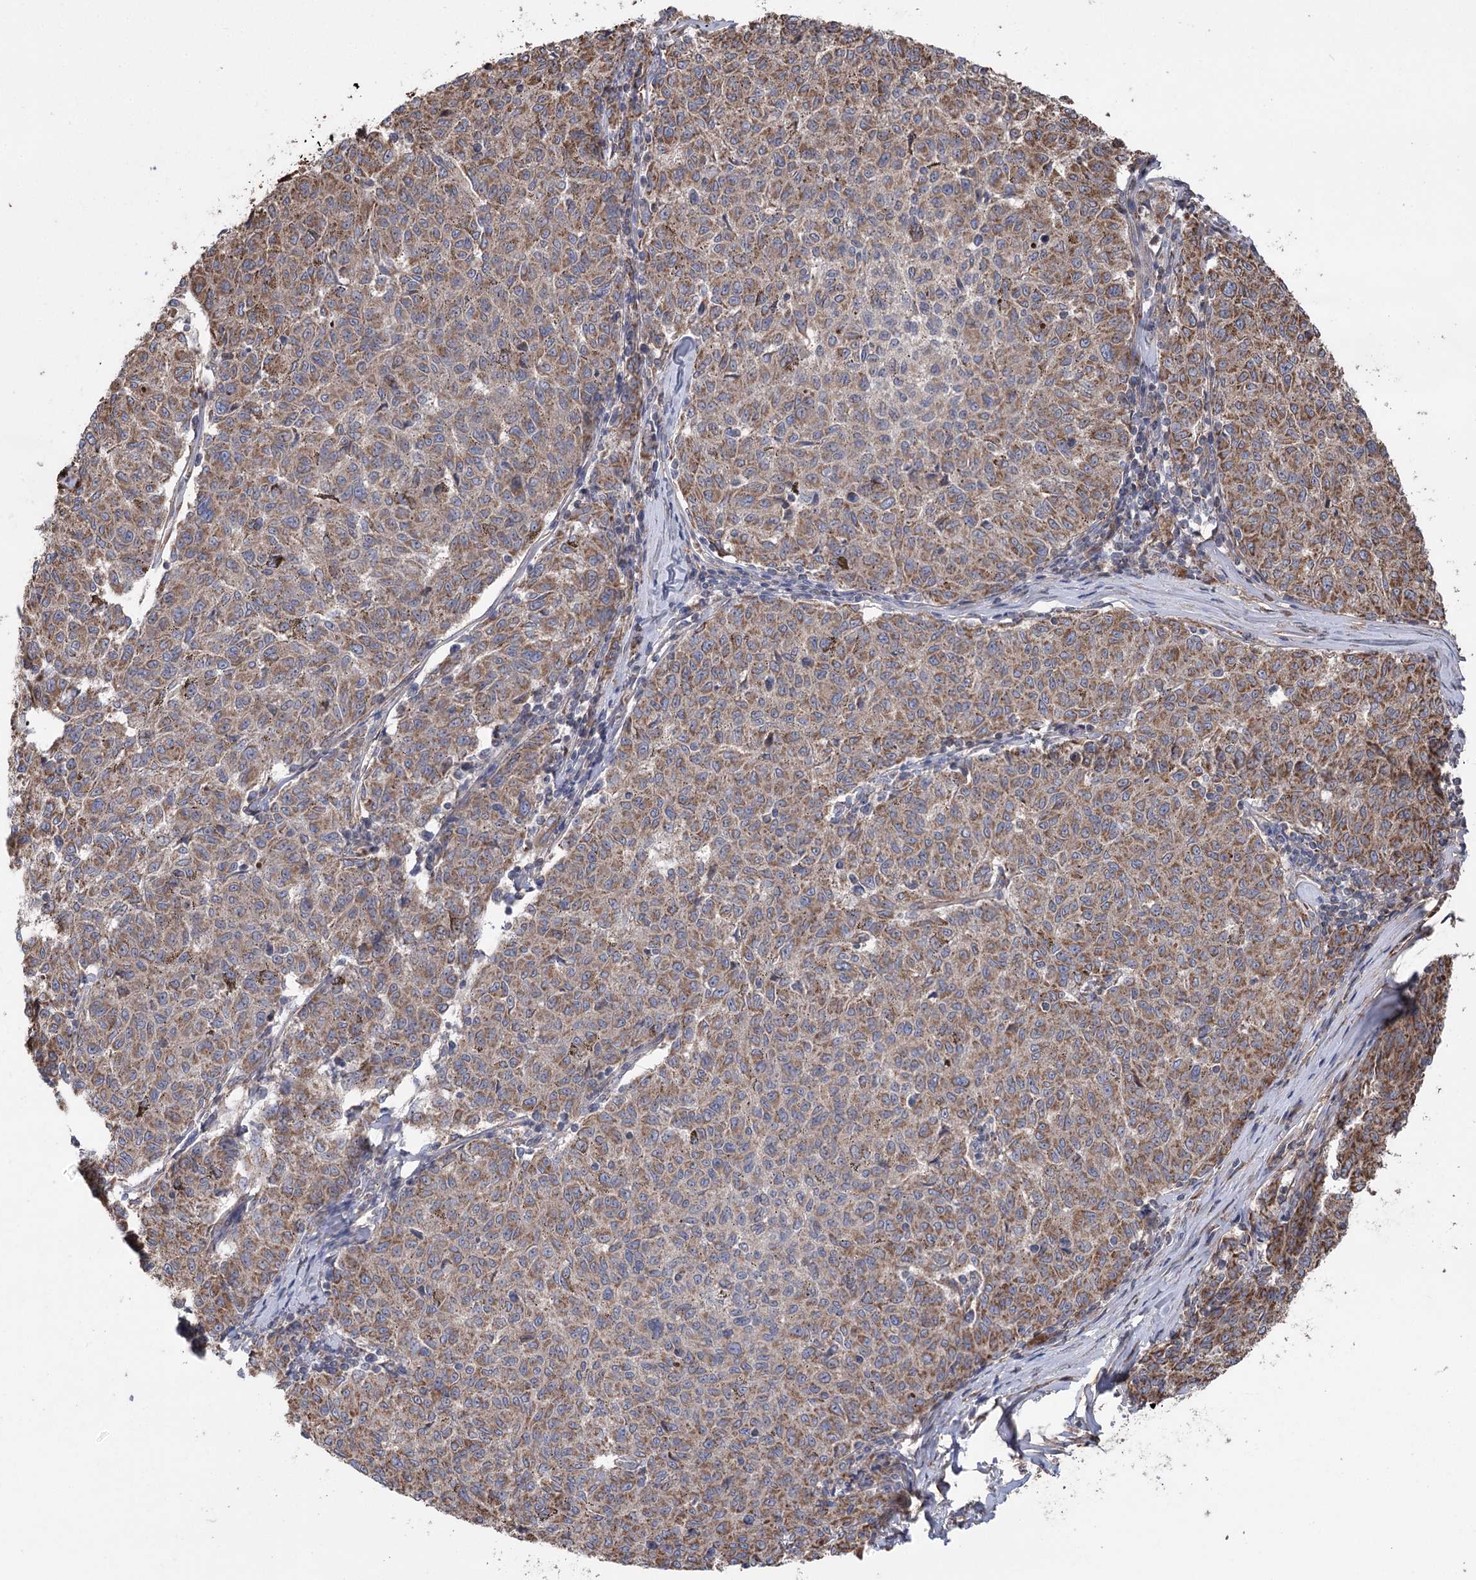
{"staining": {"intensity": "moderate", "quantity": ">75%", "location": "cytoplasmic/membranous"}, "tissue": "melanoma", "cell_type": "Tumor cells", "image_type": "cancer", "snomed": [{"axis": "morphology", "description": "Malignant melanoma, NOS"}, {"axis": "topography", "description": "Skin"}], "caption": "Protein expression analysis of malignant melanoma displays moderate cytoplasmic/membranous expression in about >75% of tumor cells.", "gene": "RWDD4", "patient": {"sex": "female", "age": 72}}